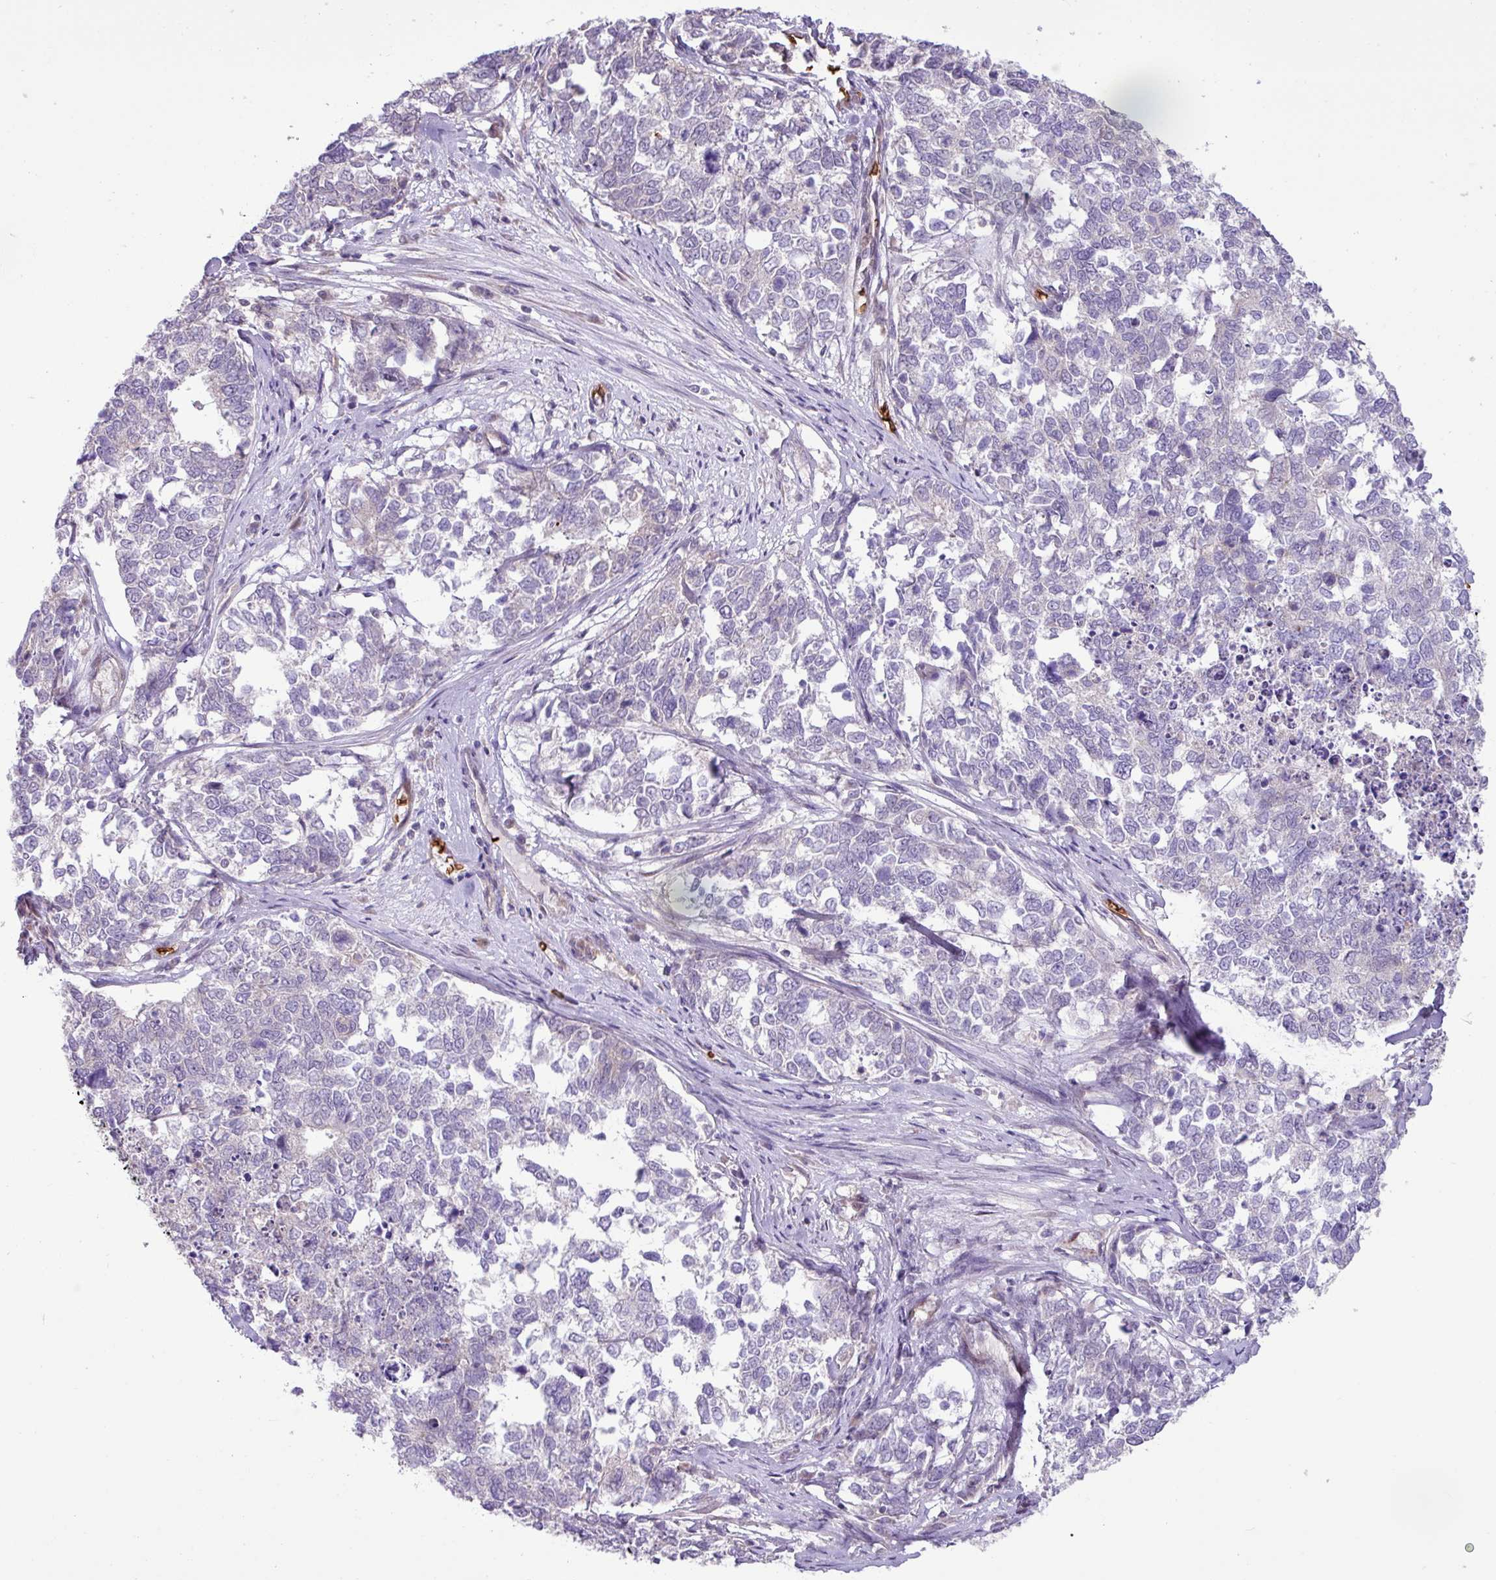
{"staining": {"intensity": "negative", "quantity": "none", "location": "none"}, "tissue": "cervical cancer", "cell_type": "Tumor cells", "image_type": "cancer", "snomed": [{"axis": "morphology", "description": "Squamous cell carcinoma, NOS"}, {"axis": "topography", "description": "Cervix"}], "caption": "Immunohistochemistry (IHC) micrograph of neoplastic tissue: cervical cancer stained with DAB (3,3'-diaminobenzidine) displays no significant protein positivity in tumor cells.", "gene": "RAD21L1", "patient": {"sex": "female", "age": 63}}